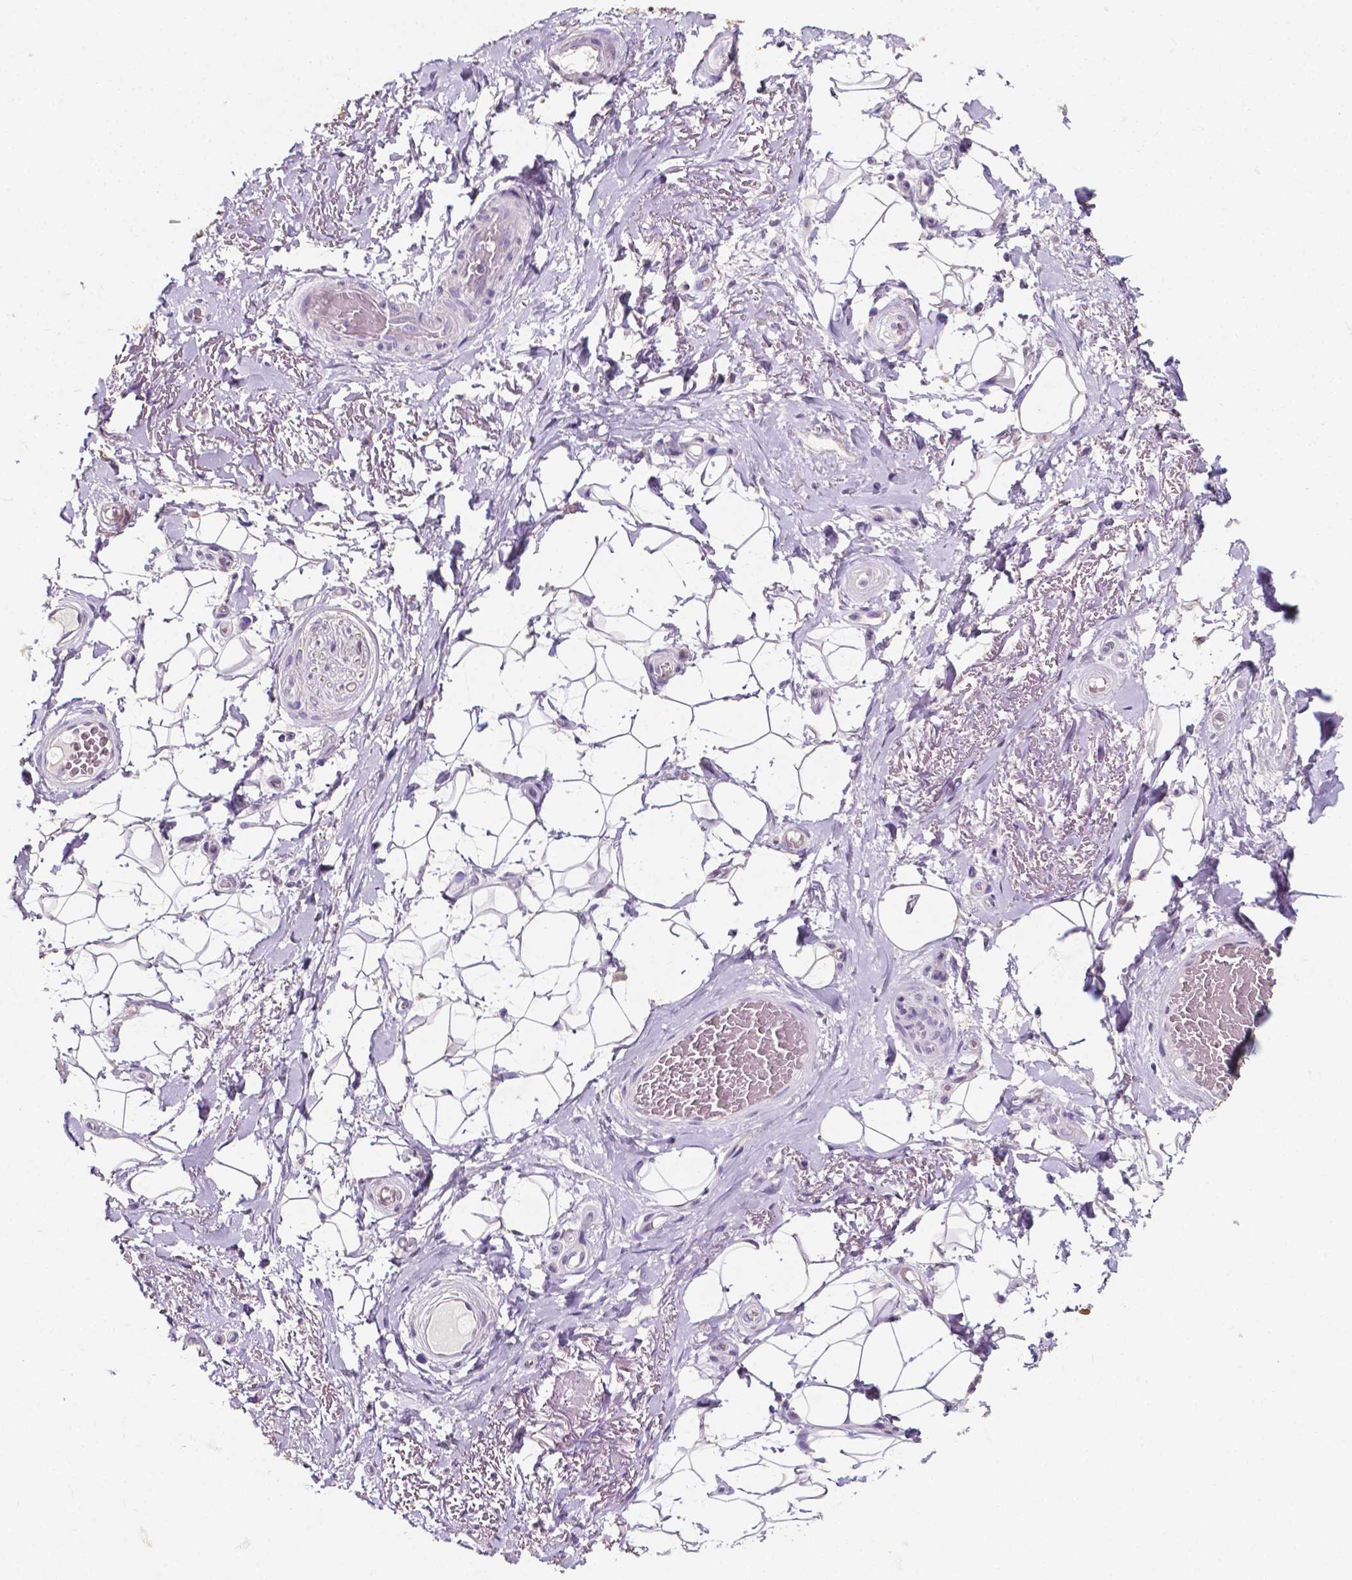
{"staining": {"intensity": "negative", "quantity": "none", "location": "none"}, "tissue": "adipose tissue", "cell_type": "Adipocytes", "image_type": "normal", "snomed": [{"axis": "morphology", "description": "Normal tissue, NOS"}, {"axis": "topography", "description": "Anal"}, {"axis": "topography", "description": "Peripheral nerve tissue"}], "caption": "Micrograph shows no significant protein positivity in adipocytes of normal adipose tissue. The staining is performed using DAB brown chromogen with nuclei counter-stained in using hematoxylin.", "gene": "PSAT1", "patient": {"sex": "male", "age": 53}}